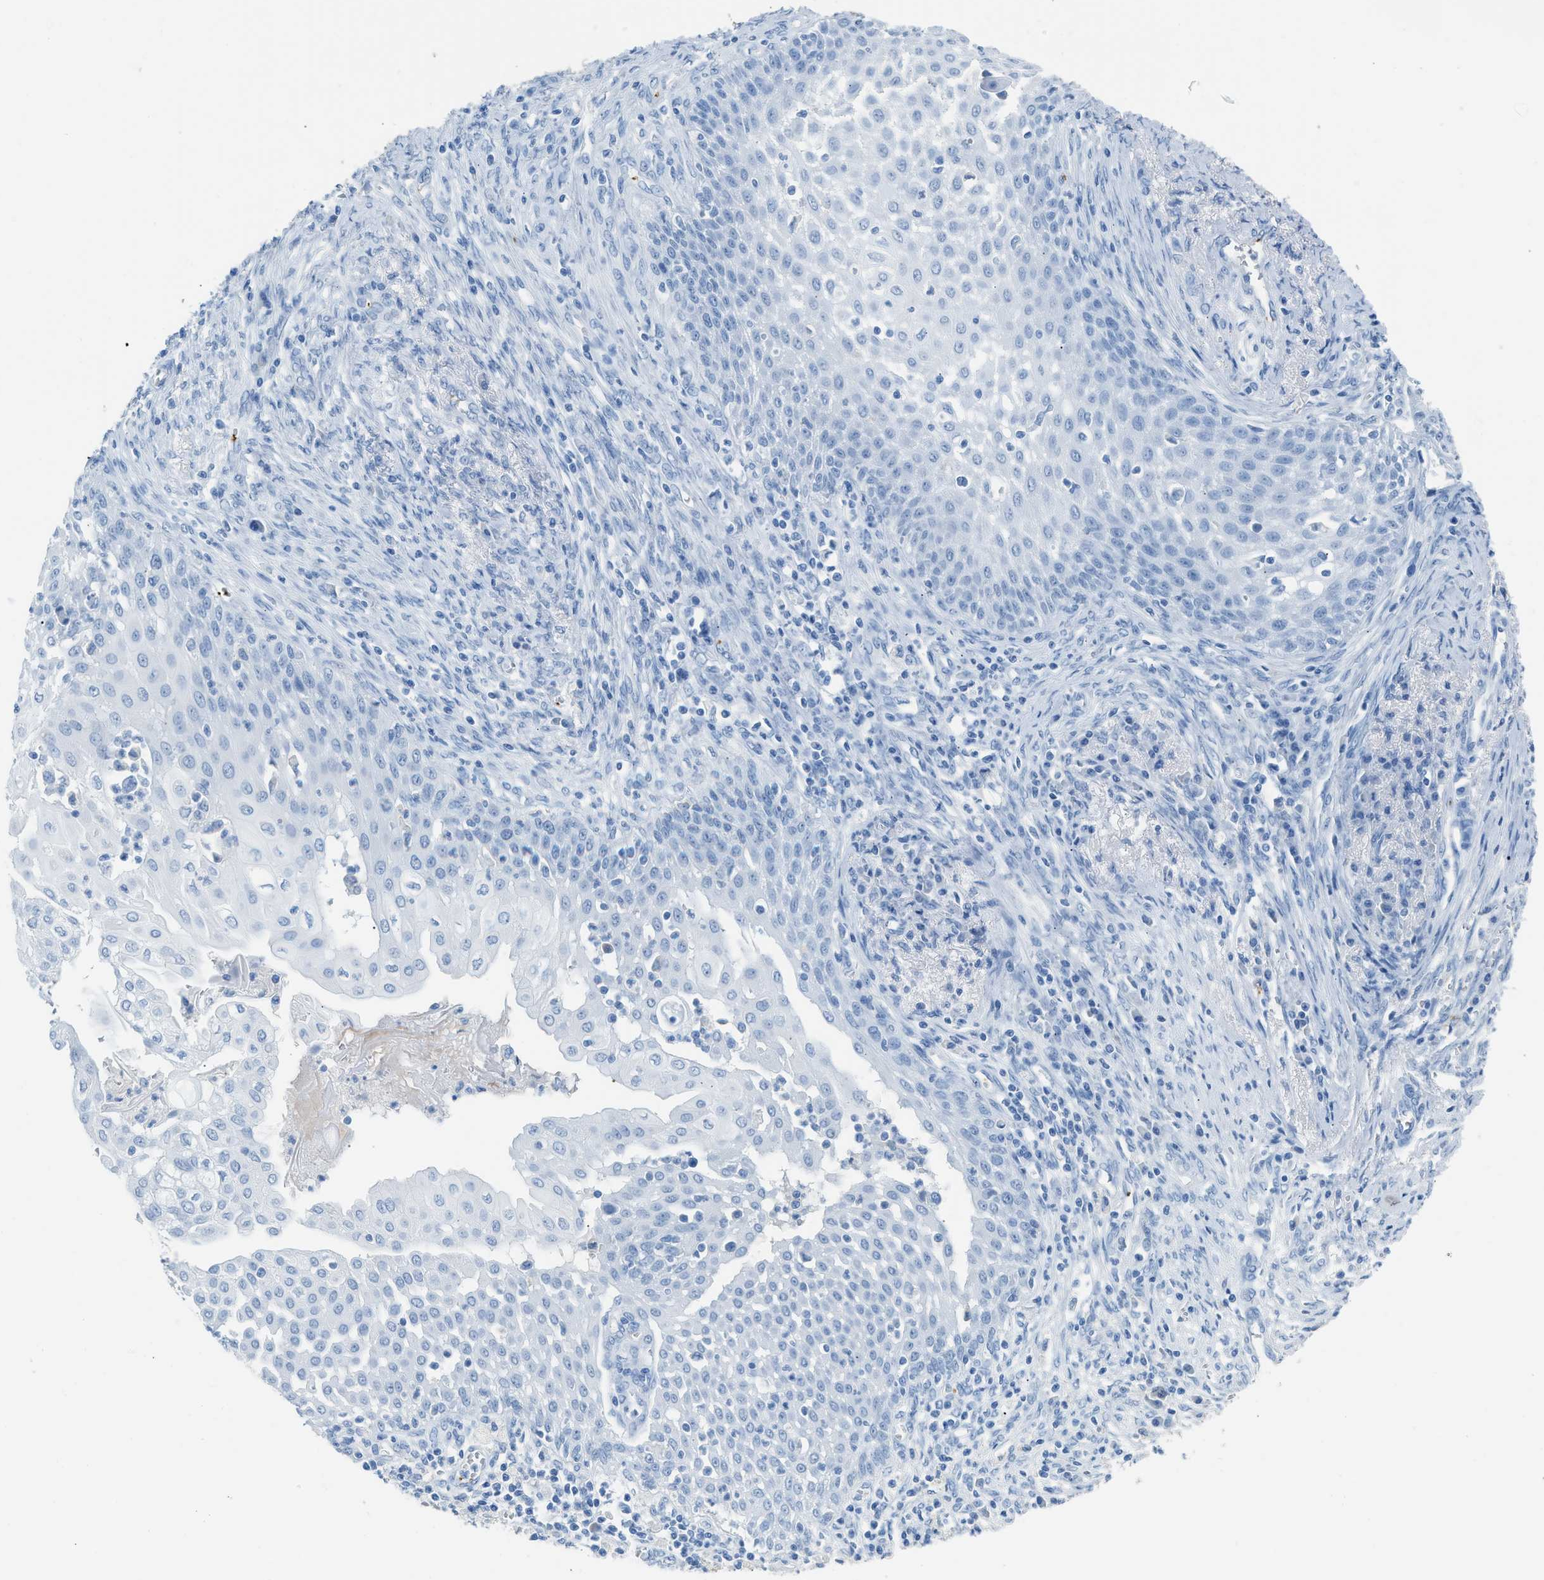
{"staining": {"intensity": "negative", "quantity": "none", "location": "none"}, "tissue": "cervical cancer", "cell_type": "Tumor cells", "image_type": "cancer", "snomed": [{"axis": "morphology", "description": "Adenocarcinoma, NOS"}, {"axis": "topography", "description": "Cervix"}], "caption": "High magnification brightfield microscopy of cervical cancer stained with DAB (3,3'-diaminobenzidine) (brown) and counterstained with hematoxylin (blue): tumor cells show no significant expression.", "gene": "FAIM2", "patient": {"sex": "female", "age": 44}}